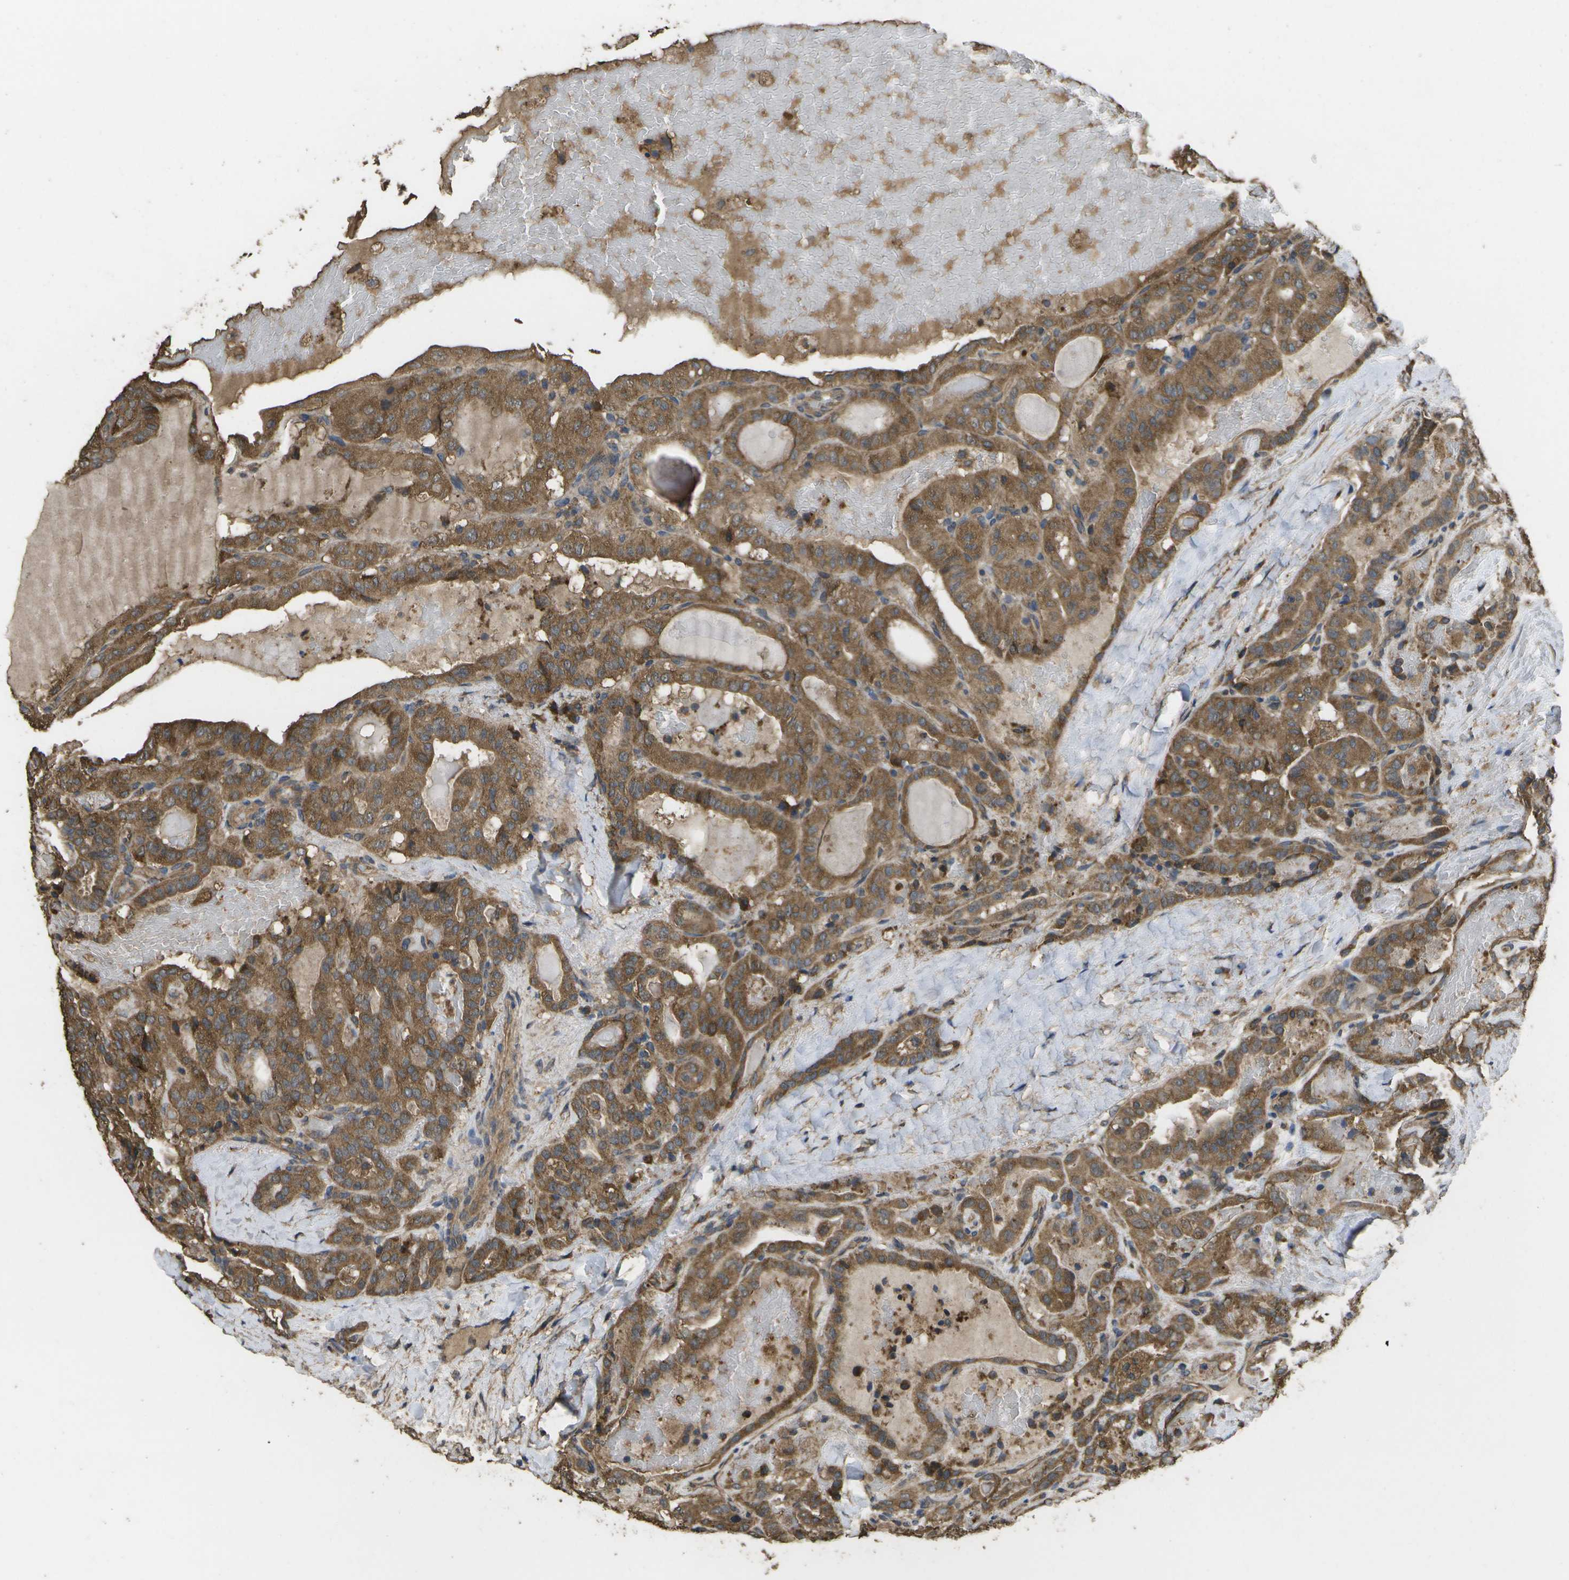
{"staining": {"intensity": "moderate", "quantity": ">75%", "location": "cytoplasmic/membranous"}, "tissue": "thyroid cancer", "cell_type": "Tumor cells", "image_type": "cancer", "snomed": [{"axis": "morphology", "description": "Papillary adenocarcinoma, NOS"}, {"axis": "topography", "description": "Thyroid gland"}], "caption": "Immunohistochemical staining of human thyroid cancer exhibits moderate cytoplasmic/membranous protein staining in approximately >75% of tumor cells.", "gene": "SACS", "patient": {"sex": "male", "age": 77}}